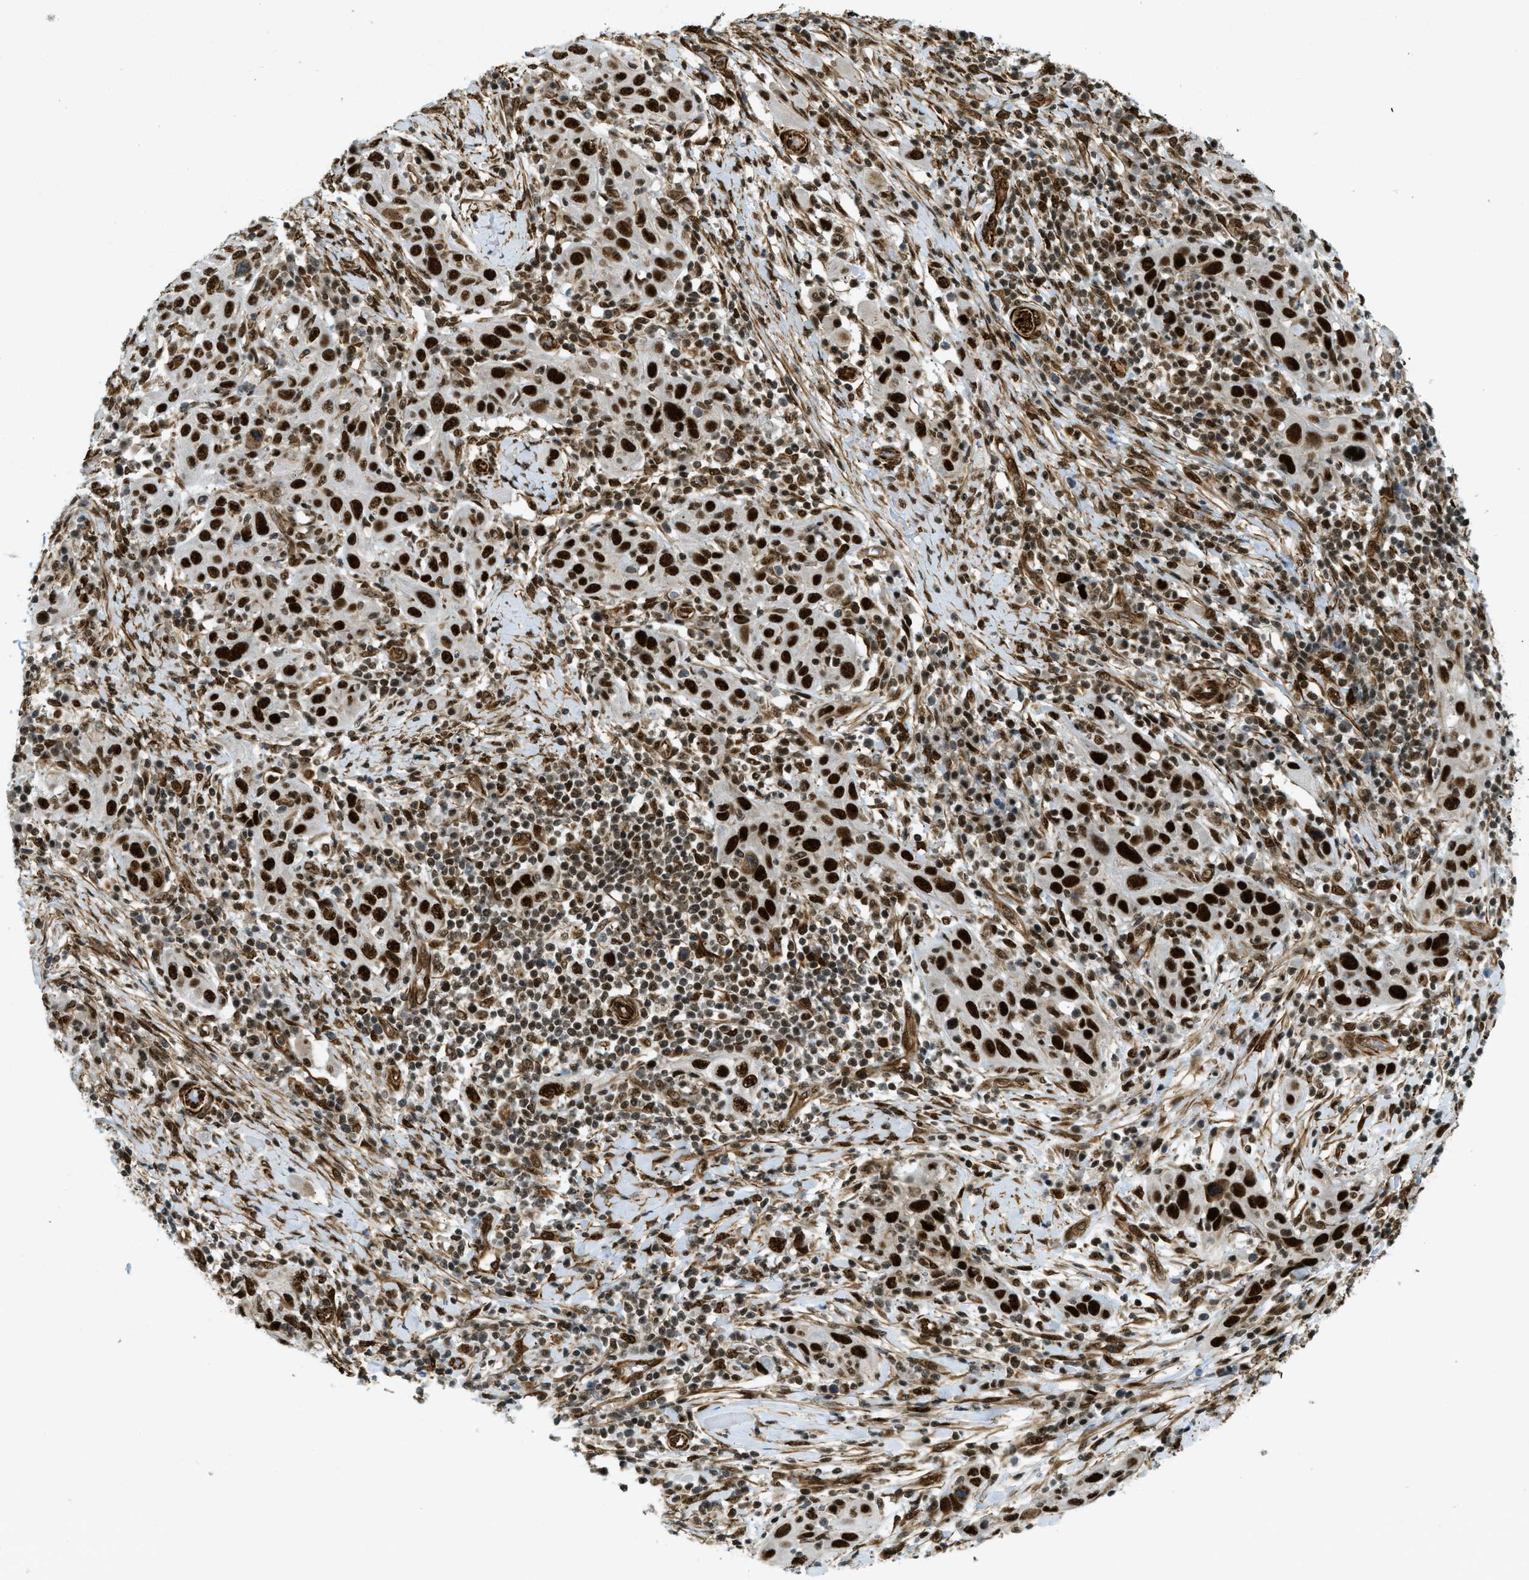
{"staining": {"intensity": "strong", "quantity": ">75%", "location": "nuclear"}, "tissue": "skin cancer", "cell_type": "Tumor cells", "image_type": "cancer", "snomed": [{"axis": "morphology", "description": "Squamous cell carcinoma, NOS"}, {"axis": "topography", "description": "Skin"}], "caption": "Human skin squamous cell carcinoma stained for a protein (brown) demonstrates strong nuclear positive staining in about >75% of tumor cells.", "gene": "ZFR", "patient": {"sex": "female", "age": 88}}